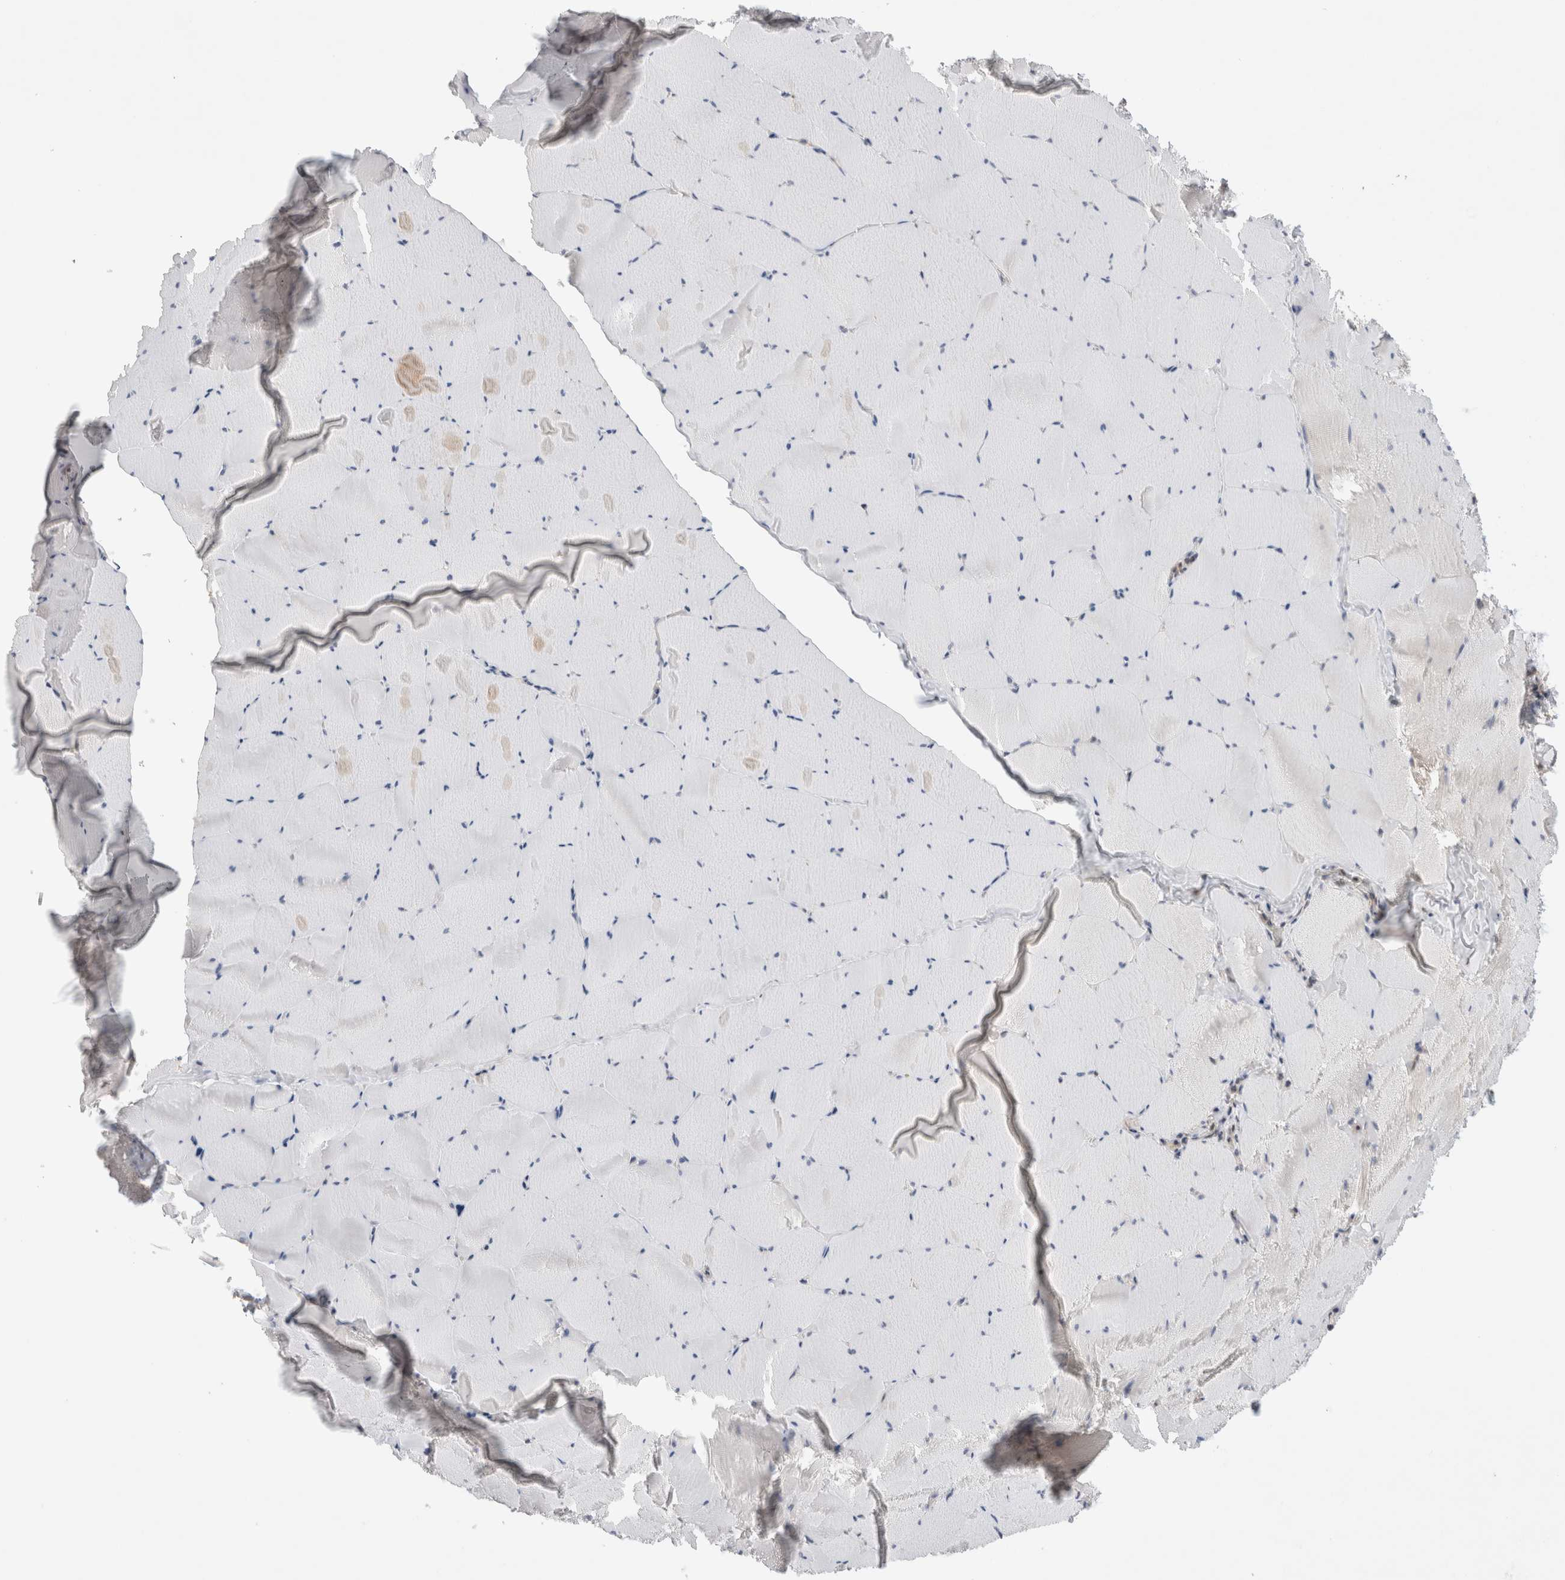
{"staining": {"intensity": "negative", "quantity": "none", "location": "none"}, "tissue": "skeletal muscle", "cell_type": "Myocytes", "image_type": "normal", "snomed": [{"axis": "morphology", "description": "Normal tissue, NOS"}, {"axis": "topography", "description": "Skeletal muscle"}], "caption": "A micrograph of skeletal muscle stained for a protein shows no brown staining in myocytes. Brightfield microscopy of immunohistochemistry (IHC) stained with DAB (3,3'-diaminobenzidine) (brown) and hematoxylin (blue), captured at high magnification.", "gene": "NFKB1", "patient": {"sex": "male", "age": 62}}